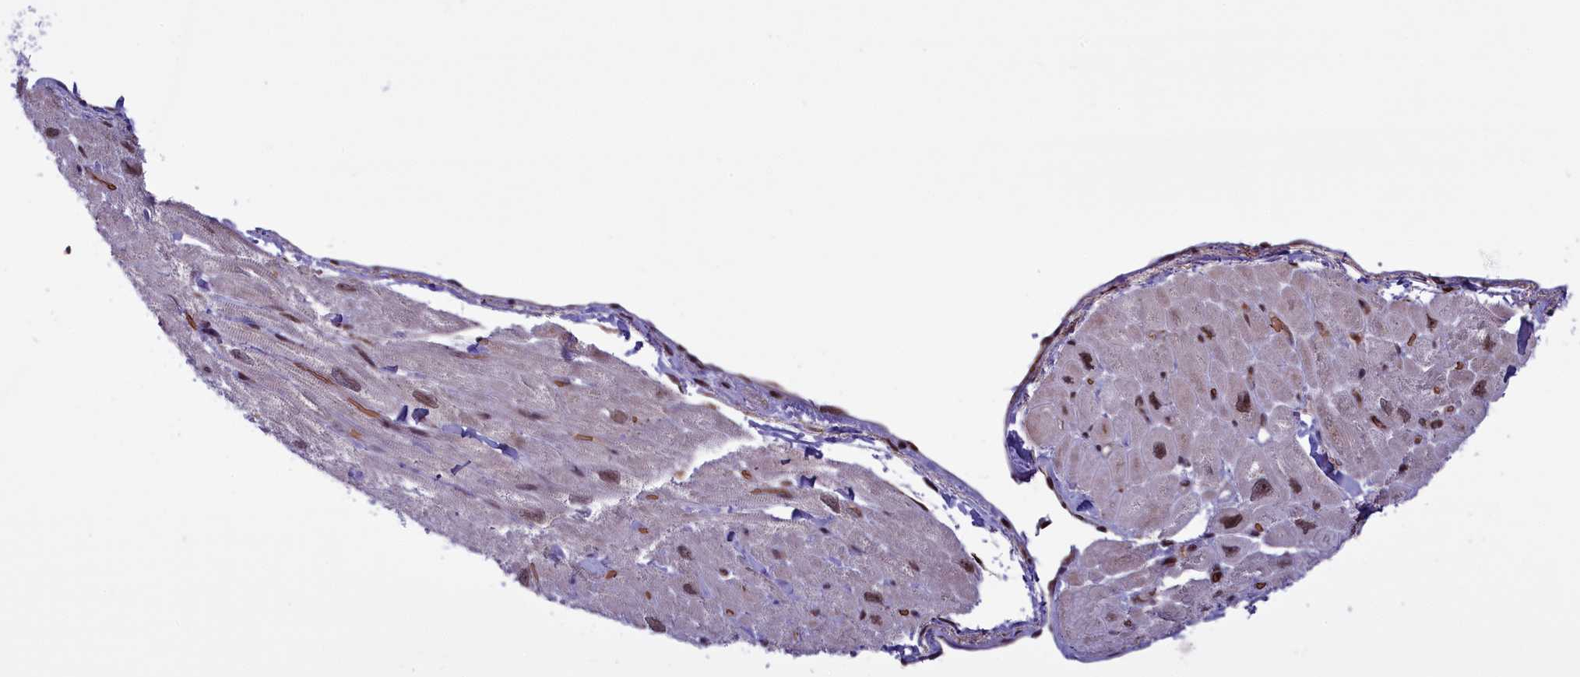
{"staining": {"intensity": "moderate", "quantity": "<25%", "location": "nuclear"}, "tissue": "heart muscle", "cell_type": "Cardiomyocytes", "image_type": "normal", "snomed": [{"axis": "morphology", "description": "Normal tissue, NOS"}, {"axis": "topography", "description": "Heart"}], "caption": "IHC photomicrograph of unremarkable heart muscle: human heart muscle stained using IHC reveals low levels of moderate protein expression localized specifically in the nuclear of cardiomyocytes, appearing as a nuclear brown color.", "gene": "MPHOSPH8", "patient": {"sex": "male", "age": 65}}